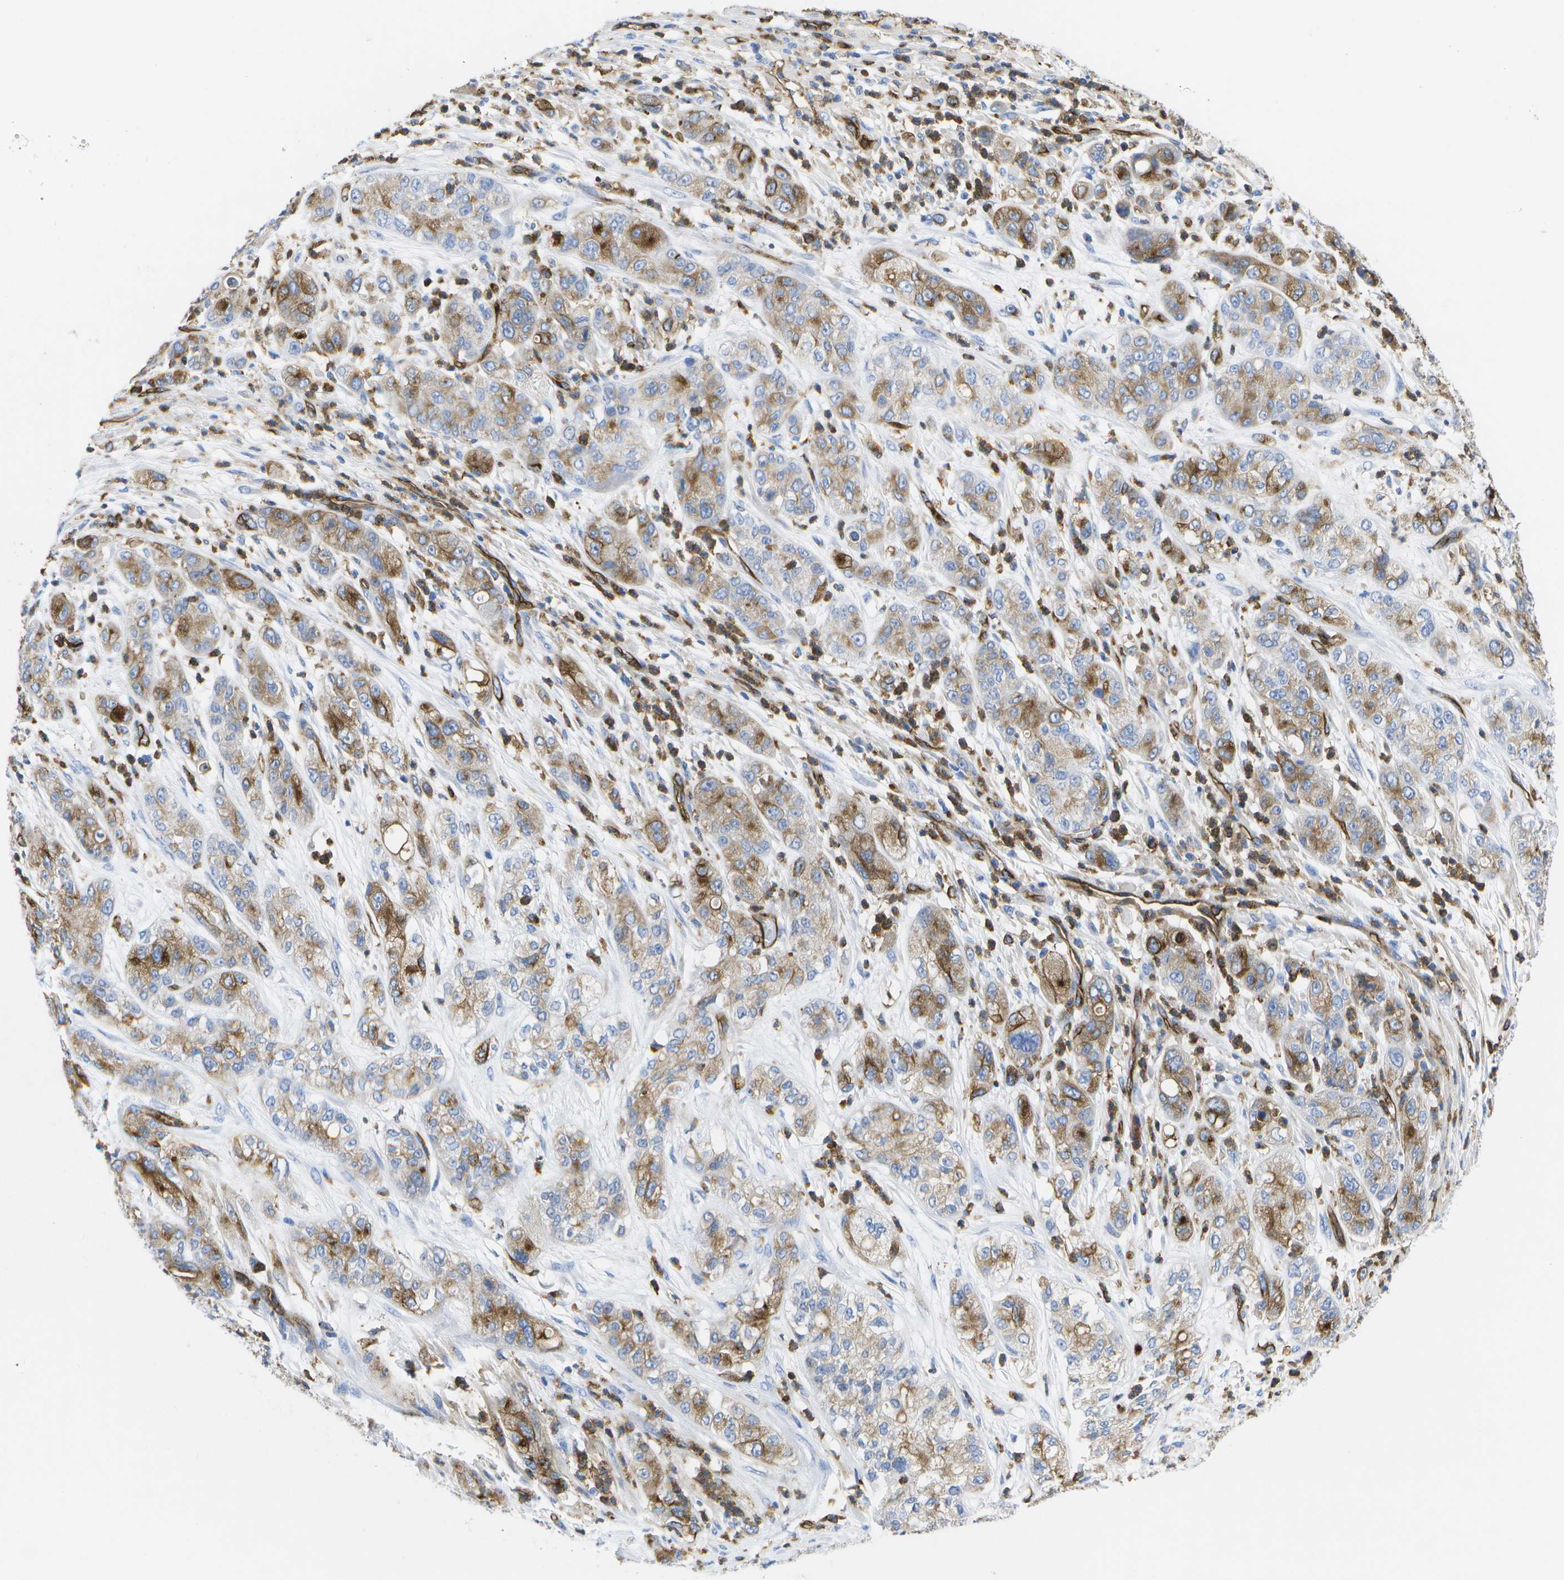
{"staining": {"intensity": "moderate", "quantity": "25%-75%", "location": "cytoplasmic/membranous"}, "tissue": "pancreatic cancer", "cell_type": "Tumor cells", "image_type": "cancer", "snomed": [{"axis": "morphology", "description": "Adenocarcinoma, NOS"}, {"axis": "topography", "description": "Pancreas"}], "caption": "Immunohistochemistry (IHC) histopathology image of neoplastic tissue: human adenocarcinoma (pancreatic) stained using immunohistochemistry (IHC) demonstrates medium levels of moderate protein expression localized specifically in the cytoplasmic/membranous of tumor cells, appearing as a cytoplasmic/membranous brown color.", "gene": "DYSF", "patient": {"sex": "female", "age": 78}}